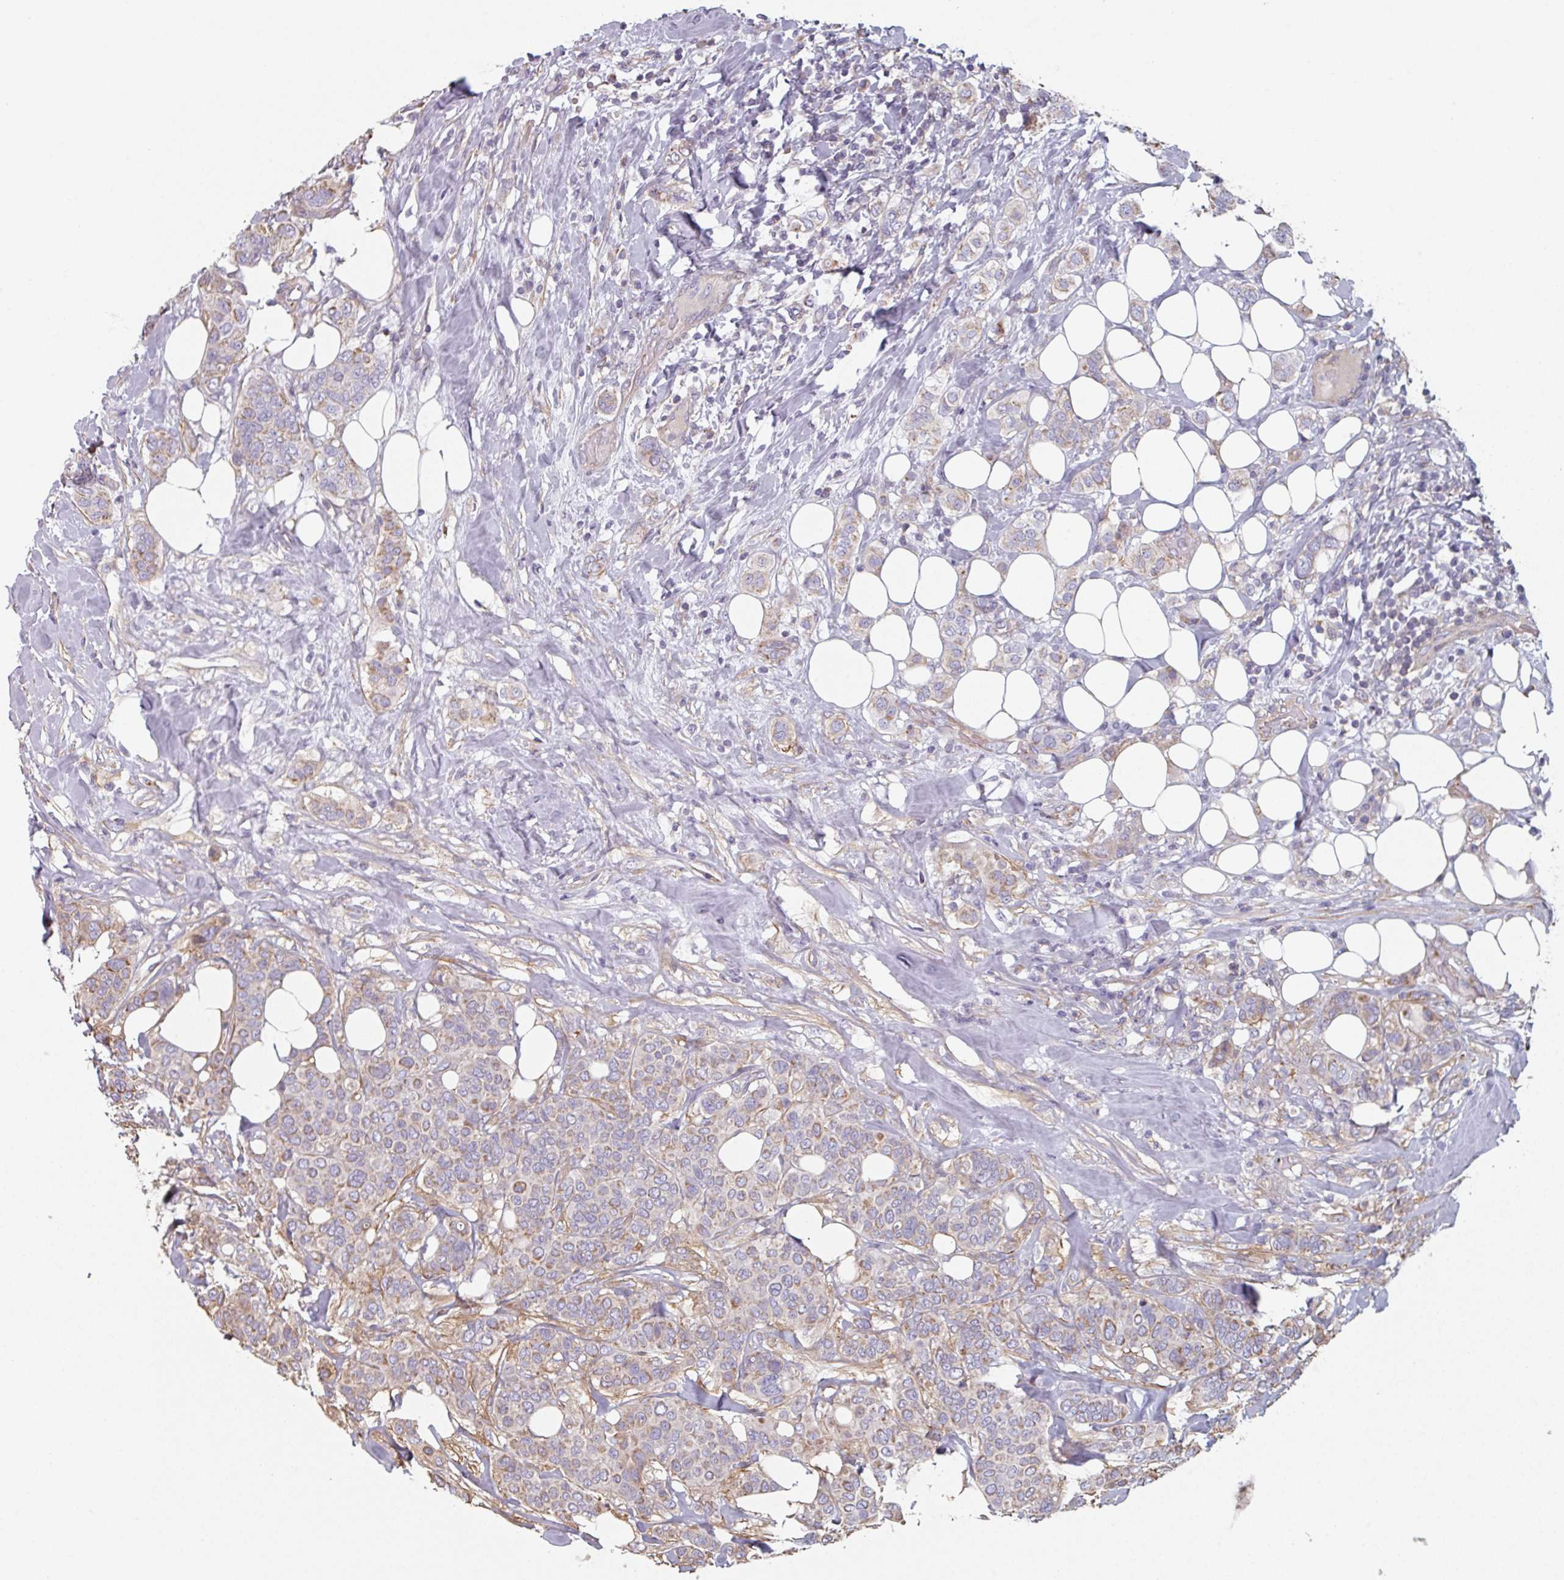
{"staining": {"intensity": "weak", "quantity": "<25%", "location": "cytoplasmic/membranous"}, "tissue": "breast cancer", "cell_type": "Tumor cells", "image_type": "cancer", "snomed": [{"axis": "morphology", "description": "Lobular carcinoma"}, {"axis": "topography", "description": "Breast"}], "caption": "Immunohistochemical staining of human breast cancer (lobular carcinoma) demonstrates no significant staining in tumor cells.", "gene": "GSTA4", "patient": {"sex": "female", "age": 51}}